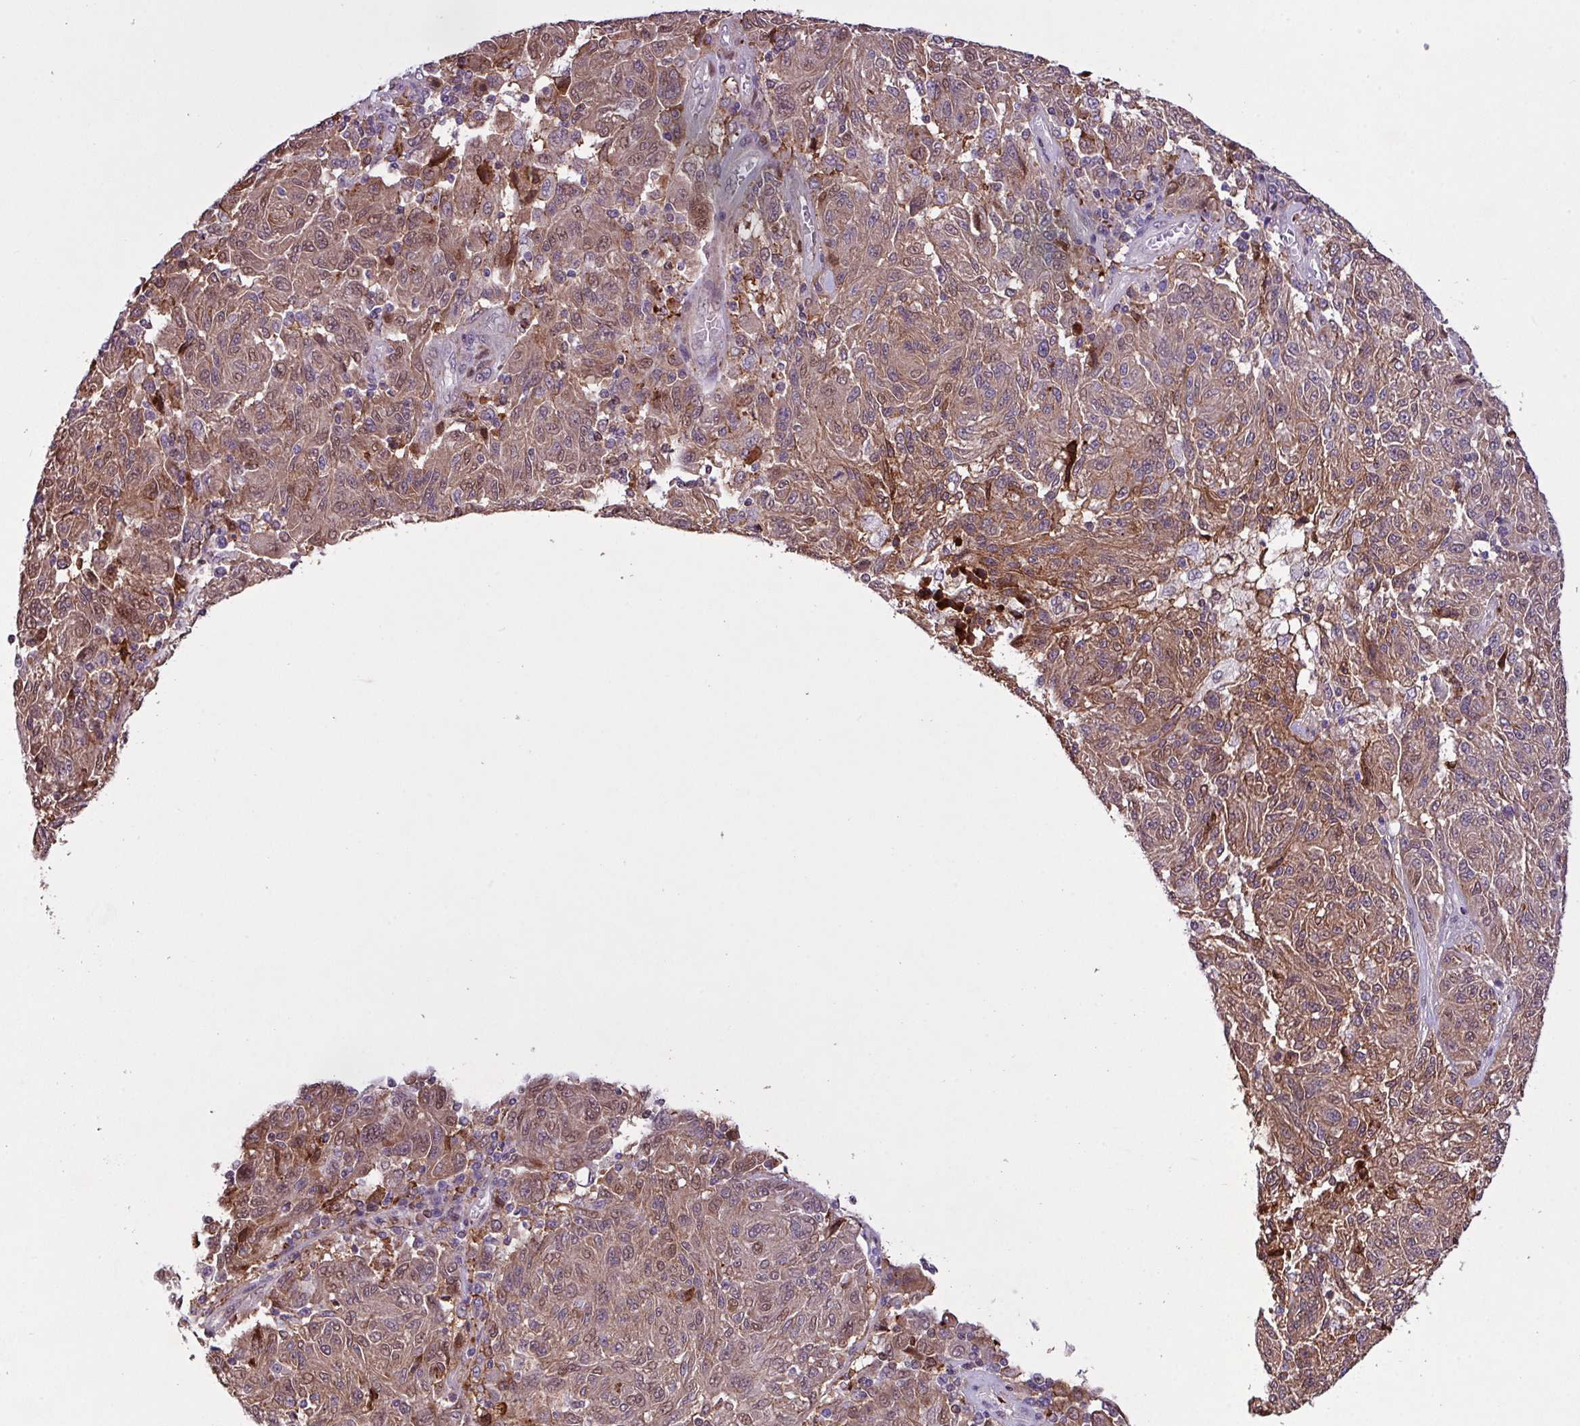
{"staining": {"intensity": "strong", "quantity": "25%-75%", "location": "cytoplasmic/membranous"}, "tissue": "melanoma", "cell_type": "Tumor cells", "image_type": "cancer", "snomed": [{"axis": "morphology", "description": "Malignant melanoma, NOS"}, {"axis": "topography", "description": "Skin"}], "caption": "Immunohistochemistry (DAB (3,3'-diaminobenzidine)) staining of melanoma exhibits strong cytoplasmic/membranous protein positivity in approximately 25%-75% of tumor cells.", "gene": "RPP25L", "patient": {"sex": "male", "age": 53}}